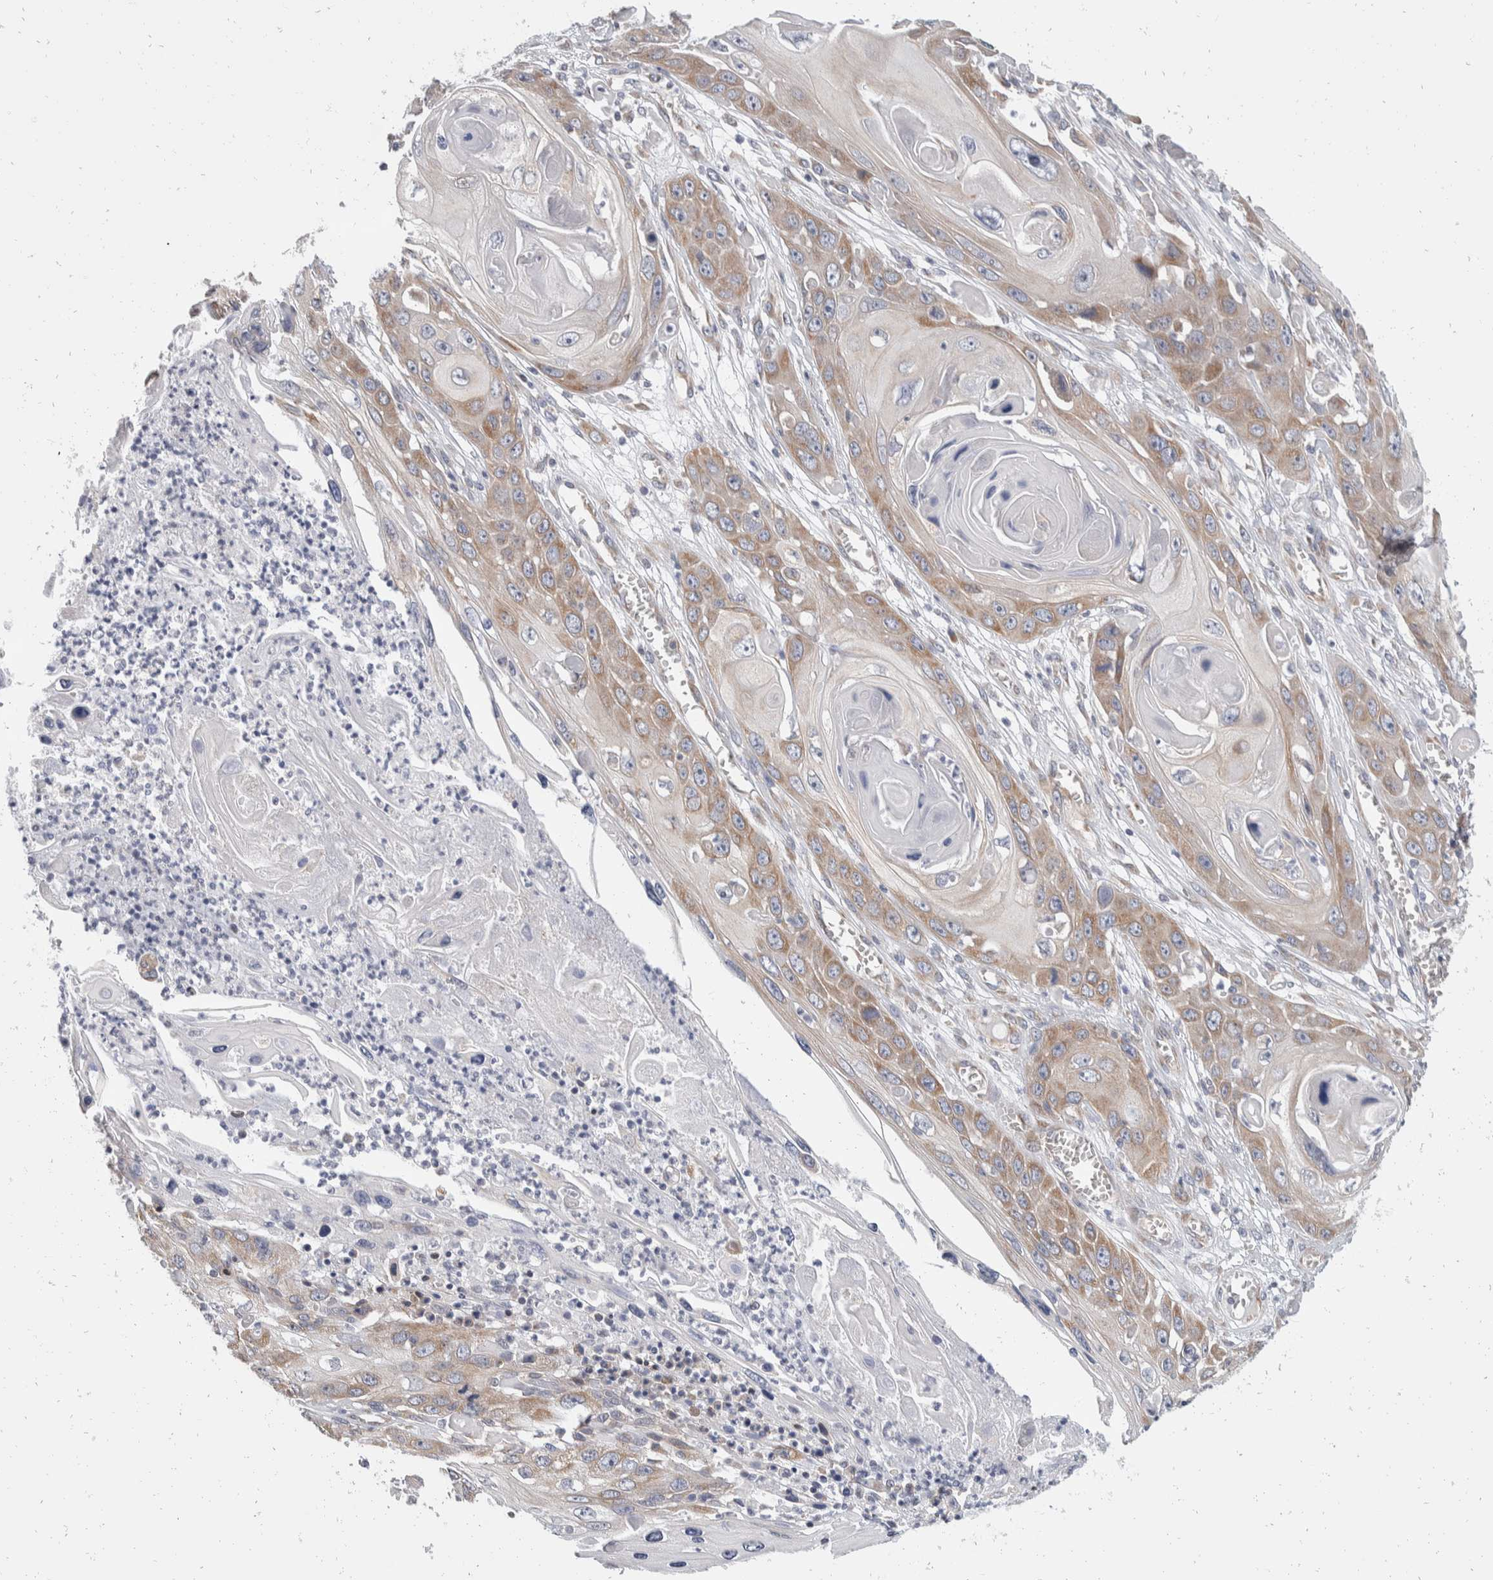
{"staining": {"intensity": "moderate", "quantity": ">75%", "location": "cytoplasmic/membranous"}, "tissue": "skin cancer", "cell_type": "Tumor cells", "image_type": "cancer", "snomed": [{"axis": "morphology", "description": "Squamous cell carcinoma, NOS"}, {"axis": "topography", "description": "Skin"}], "caption": "This is an image of immunohistochemistry (IHC) staining of skin cancer (squamous cell carcinoma), which shows moderate staining in the cytoplasmic/membranous of tumor cells.", "gene": "TMEM245", "patient": {"sex": "male", "age": 55}}